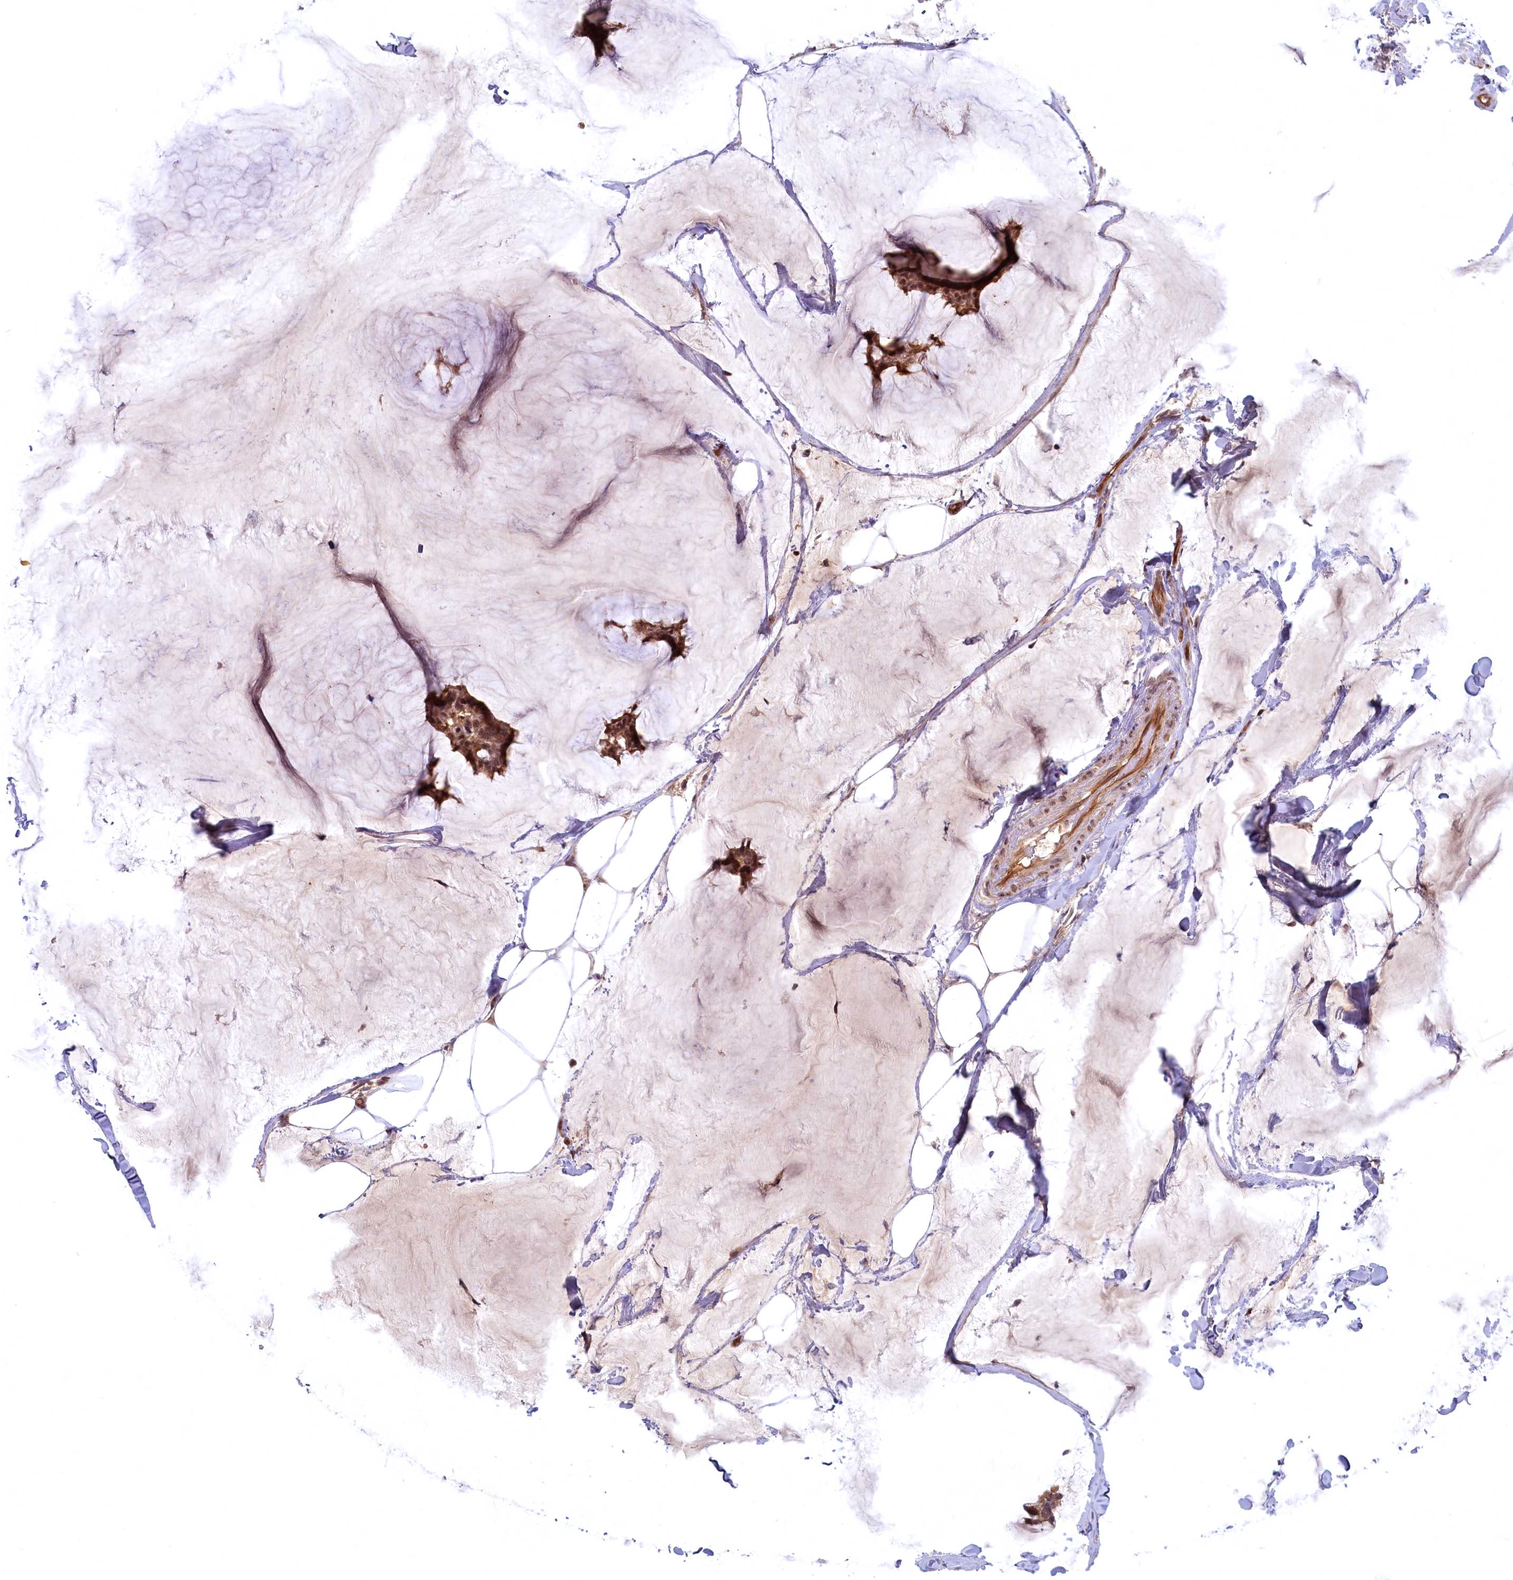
{"staining": {"intensity": "moderate", "quantity": ">75%", "location": "cytoplasmic/membranous,nuclear"}, "tissue": "breast cancer", "cell_type": "Tumor cells", "image_type": "cancer", "snomed": [{"axis": "morphology", "description": "Duct carcinoma"}, {"axis": "topography", "description": "Breast"}], "caption": "A brown stain shows moderate cytoplasmic/membranous and nuclear expression of a protein in breast infiltrating ductal carcinoma tumor cells.", "gene": "SNRK", "patient": {"sex": "female", "age": 93}}